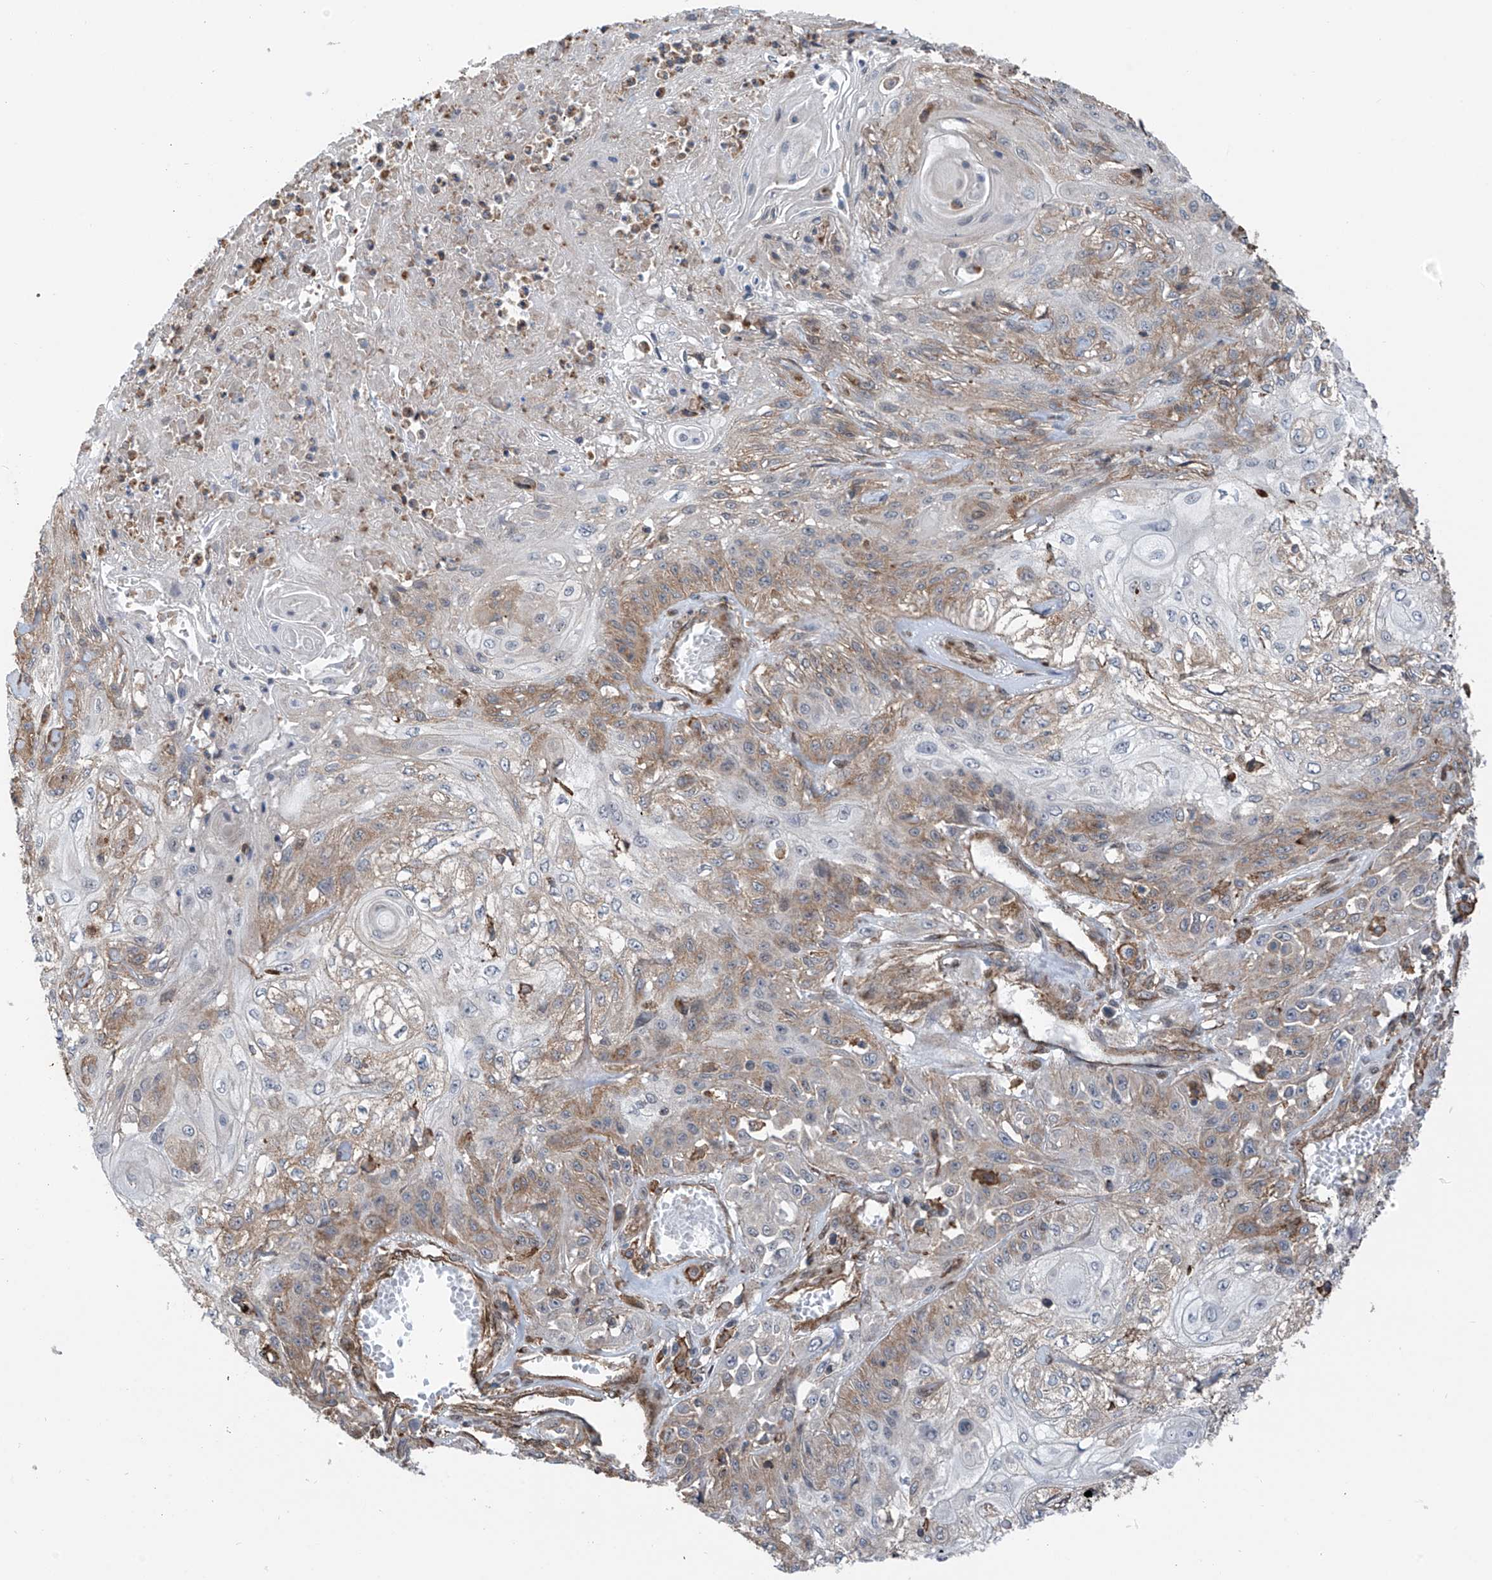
{"staining": {"intensity": "weak", "quantity": ">75%", "location": "cytoplasmic/membranous"}, "tissue": "skin cancer", "cell_type": "Tumor cells", "image_type": "cancer", "snomed": [{"axis": "morphology", "description": "Squamous cell carcinoma, NOS"}, {"axis": "morphology", "description": "Squamous cell carcinoma, metastatic, NOS"}, {"axis": "topography", "description": "Skin"}, {"axis": "topography", "description": "Lymph node"}], "caption": "Skin cancer (metastatic squamous cell carcinoma) stained for a protein shows weak cytoplasmic/membranous positivity in tumor cells.", "gene": "ZNF189", "patient": {"sex": "male", "age": 75}}